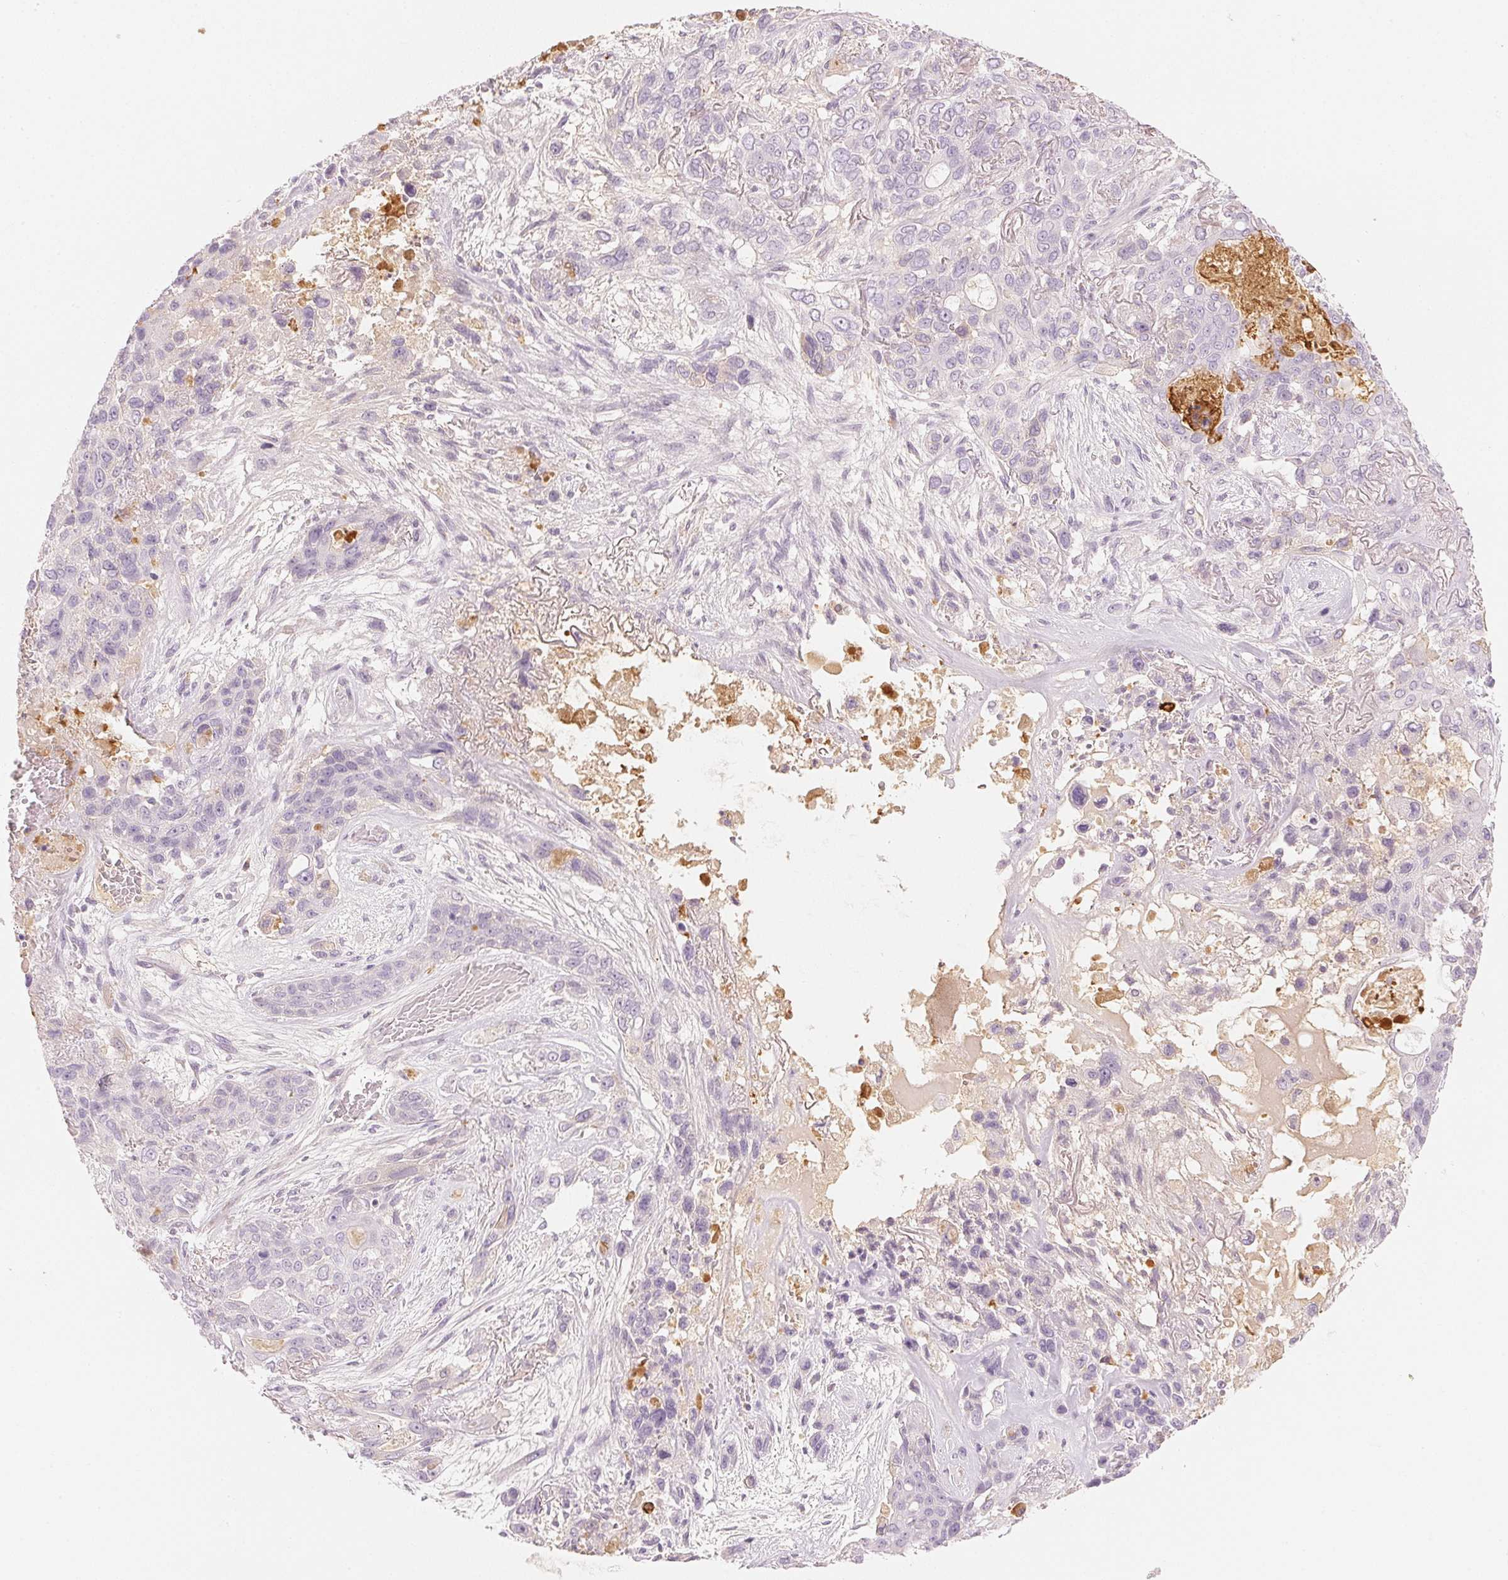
{"staining": {"intensity": "negative", "quantity": "none", "location": "none"}, "tissue": "lung cancer", "cell_type": "Tumor cells", "image_type": "cancer", "snomed": [{"axis": "morphology", "description": "Squamous cell carcinoma, NOS"}, {"axis": "topography", "description": "Lung"}], "caption": "An immunohistochemistry (IHC) micrograph of squamous cell carcinoma (lung) is shown. There is no staining in tumor cells of squamous cell carcinoma (lung).", "gene": "RMDN2", "patient": {"sex": "female", "age": 70}}